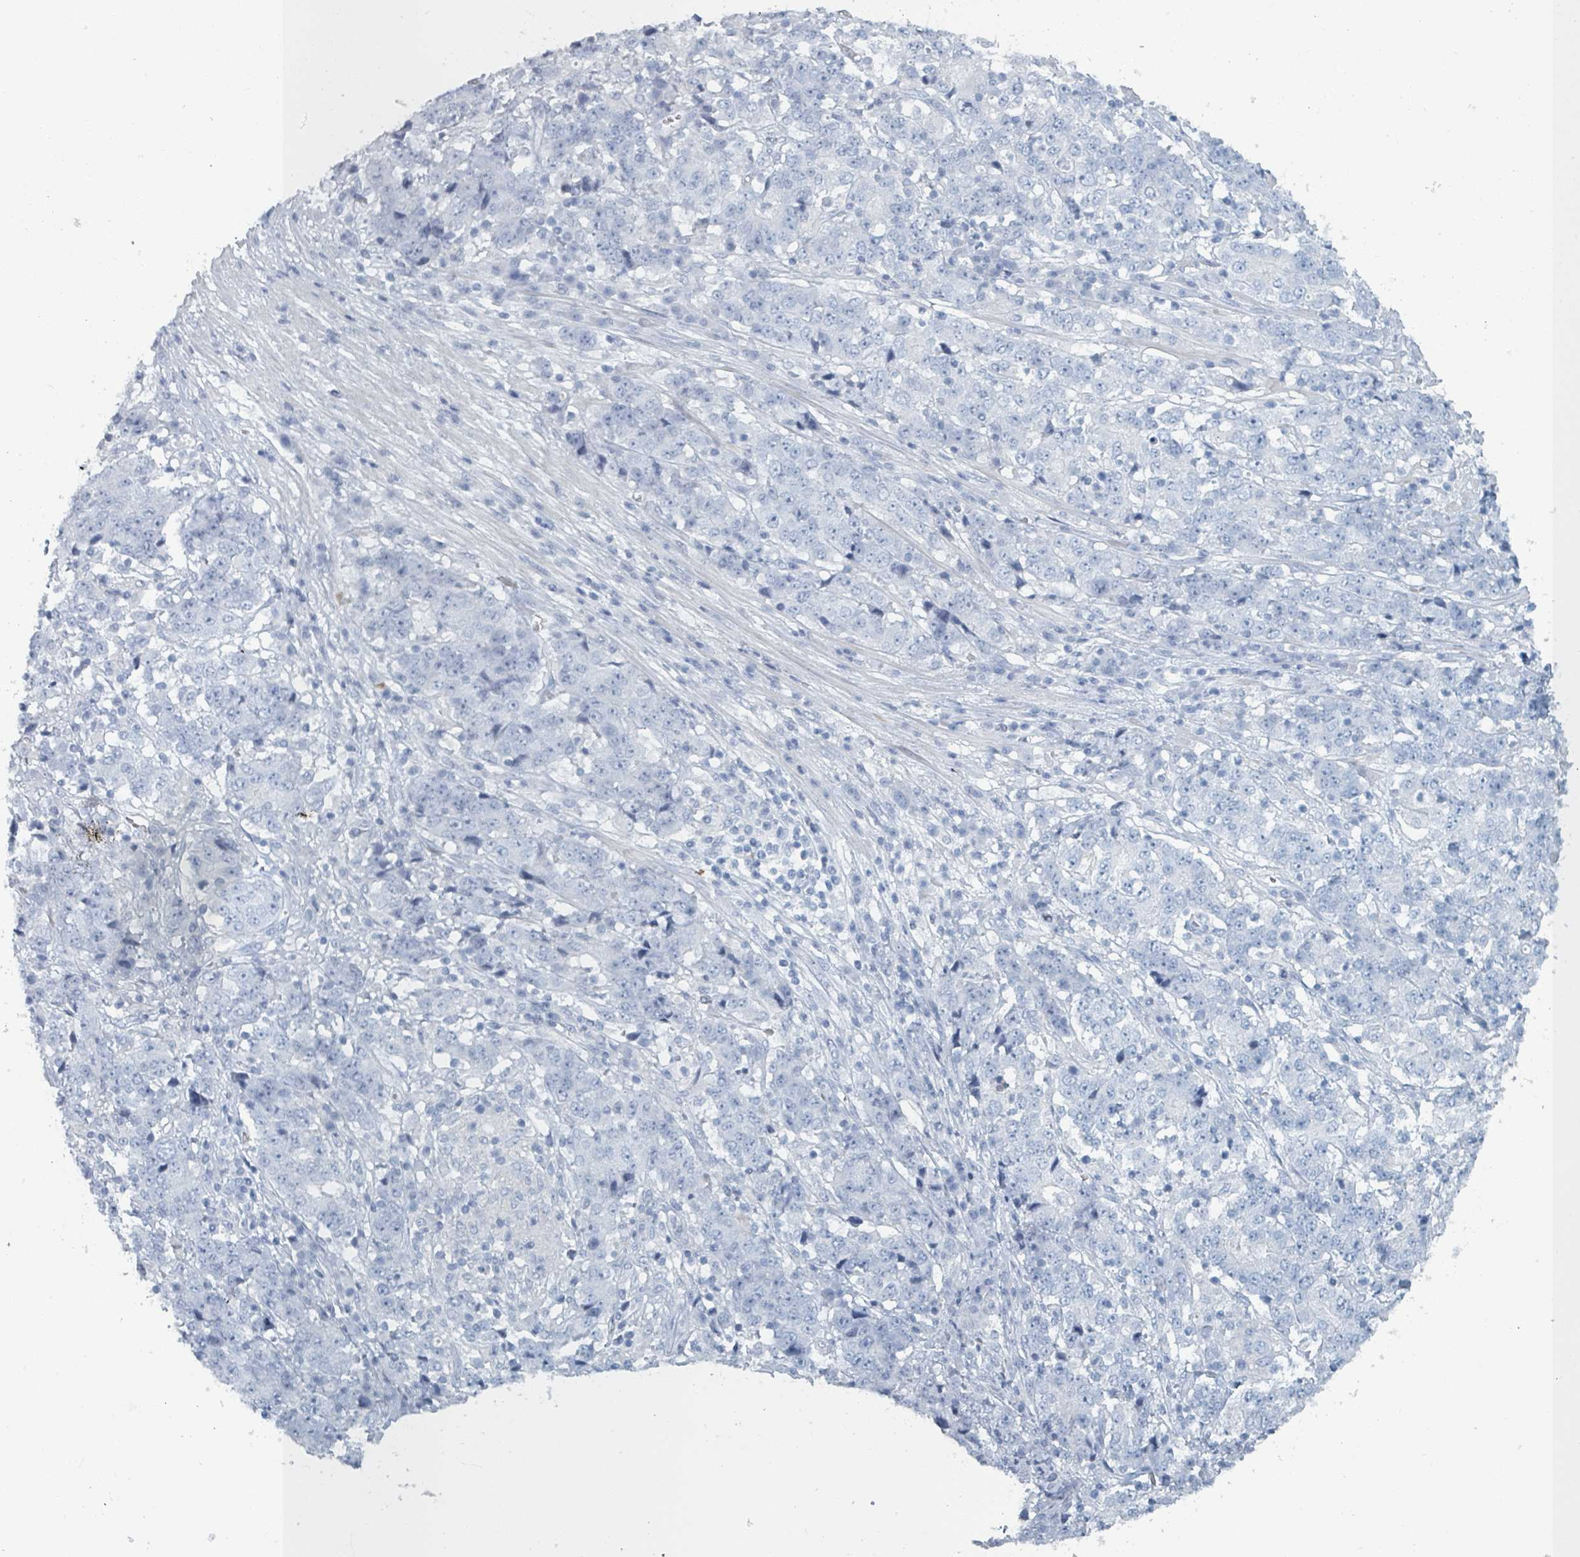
{"staining": {"intensity": "negative", "quantity": "none", "location": "none"}, "tissue": "stomach cancer", "cell_type": "Tumor cells", "image_type": "cancer", "snomed": [{"axis": "morphology", "description": "Adenocarcinoma, NOS"}, {"axis": "topography", "description": "Stomach"}], "caption": "This is a histopathology image of immunohistochemistry (IHC) staining of stomach adenocarcinoma, which shows no staining in tumor cells. (Brightfield microscopy of DAB (3,3'-diaminobenzidine) immunohistochemistry (IHC) at high magnification).", "gene": "HEATR5A", "patient": {"sex": "male", "age": 59}}